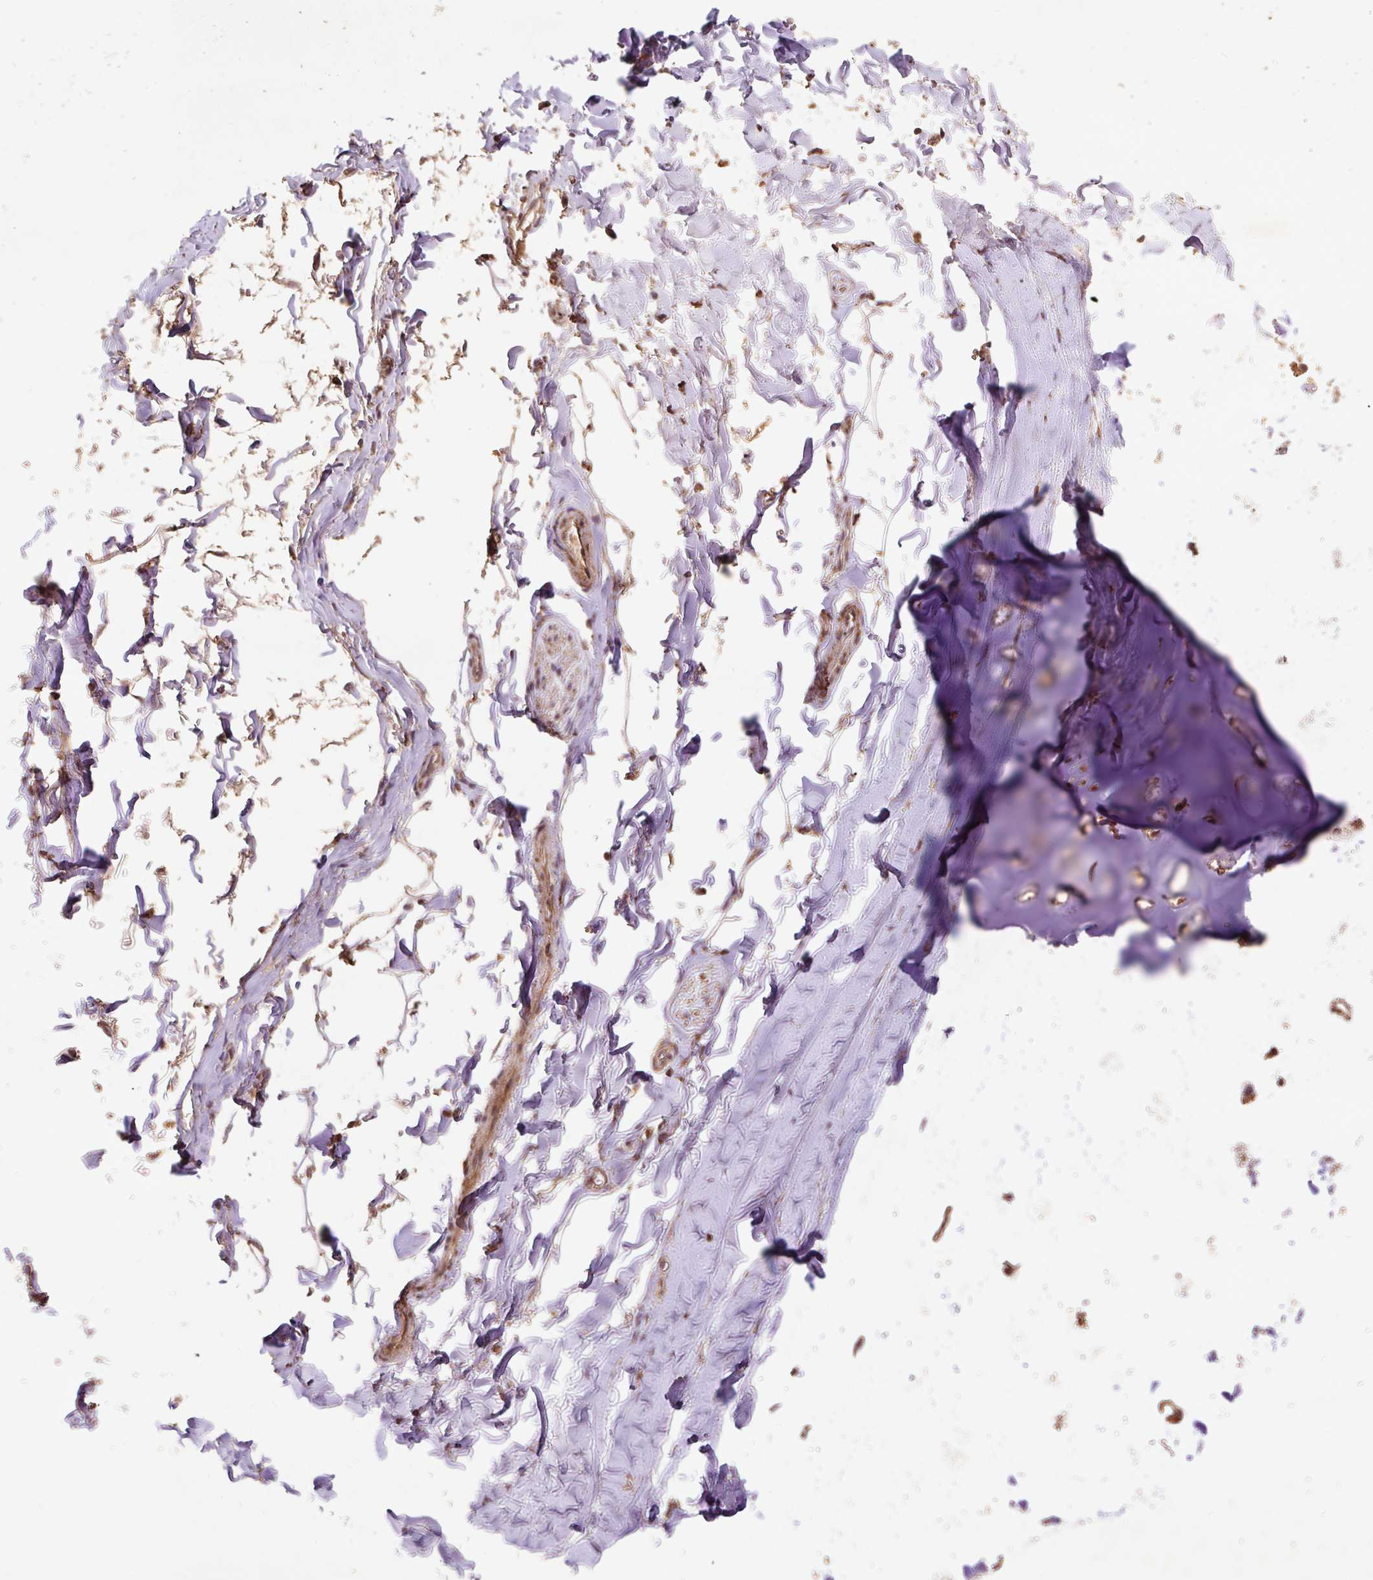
{"staining": {"intensity": "moderate", "quantity": ">75%", "location": "cytoplasmic/membranous,nuclear"}, "tissue": "adipose tissue", "cell_type": "Adipocytes", "image_type": "normal", "snomed": [{"axis": "morphology", "description": "Normal tissue, NOS"}, {"axis": "topography", "description": "Cartilage tissue"}, {"axis": "topography", "description": "Bronchus"}, {"axis": "topography", "description": "Peripheral nerve tissue"}], "caption": "Adipocytes demonstrate medium levels of moderate cytoplasmic/membranous,nuclear expression in approximately >75% of cells in normal adipose tissue. Nuclei are stained in blue.", "gene": "ATP5F1A", "patient": {"sex": "female", "age": 59}}